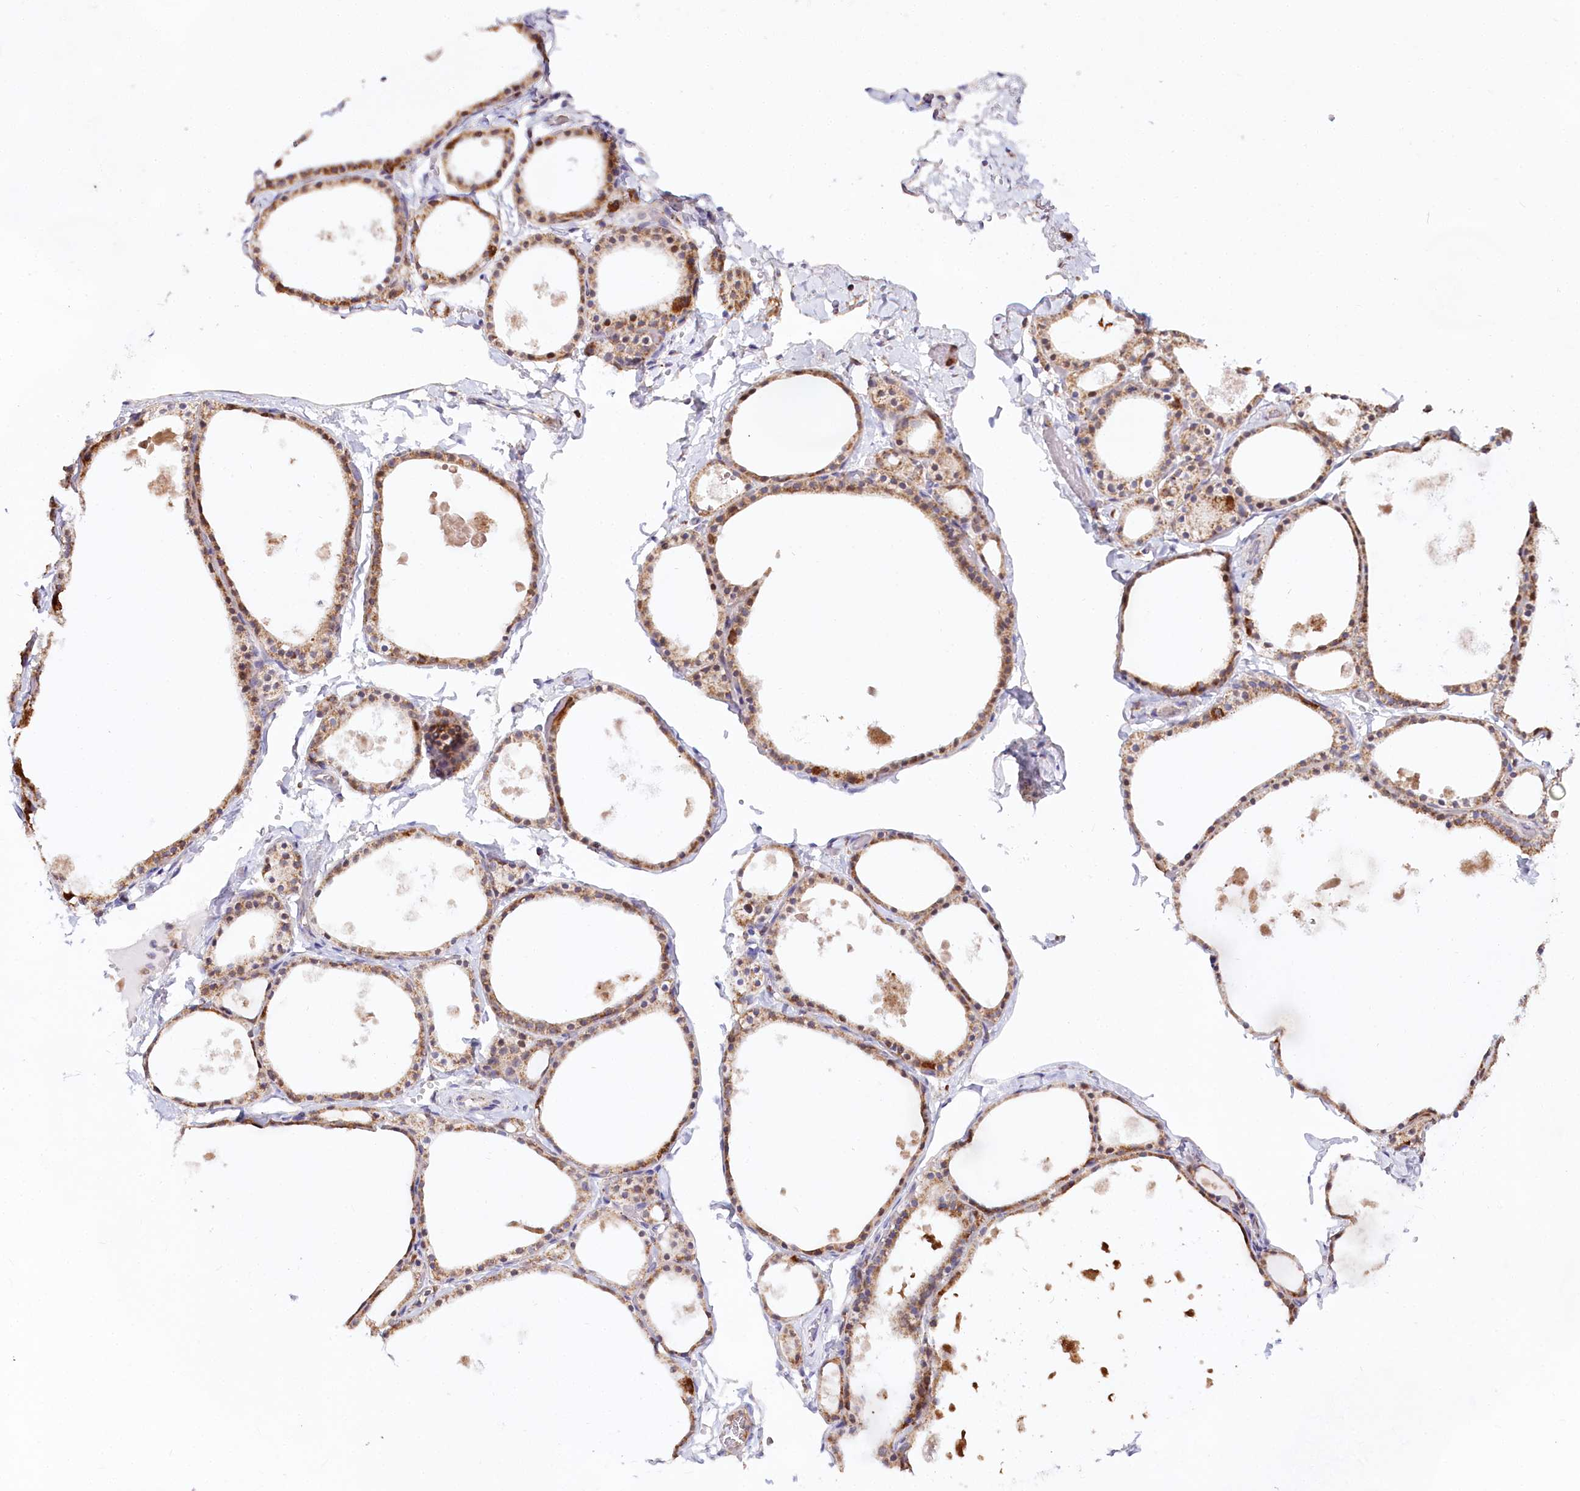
{"staining": {"intensity": "moderate", "quantity": ">75%", "location": "cytoplasmic/membranous"}, "tissue": "thyroid gland", "cell_type": "Glandular cells", "image_type": "normal", "snomed": [{"axis": "morphology", "description": "Normal tissue, NOS"}, {"axis": "topography", "description": "Thyroid gland"}], "caption": "DAB (3,3'-diaminobenzidine) immunohistochemical staining of unremarkable human thyroid gland displays moderate cytoplasmic/membranous protein staining in about >75% of glandular cells. The protein is stained brown, and the nuclei are stained in blue (DAB IHC with brightfield microscopy, high magnification).", "gene": "TASOR2", "patient": {"sex": "male", "age": 56}}